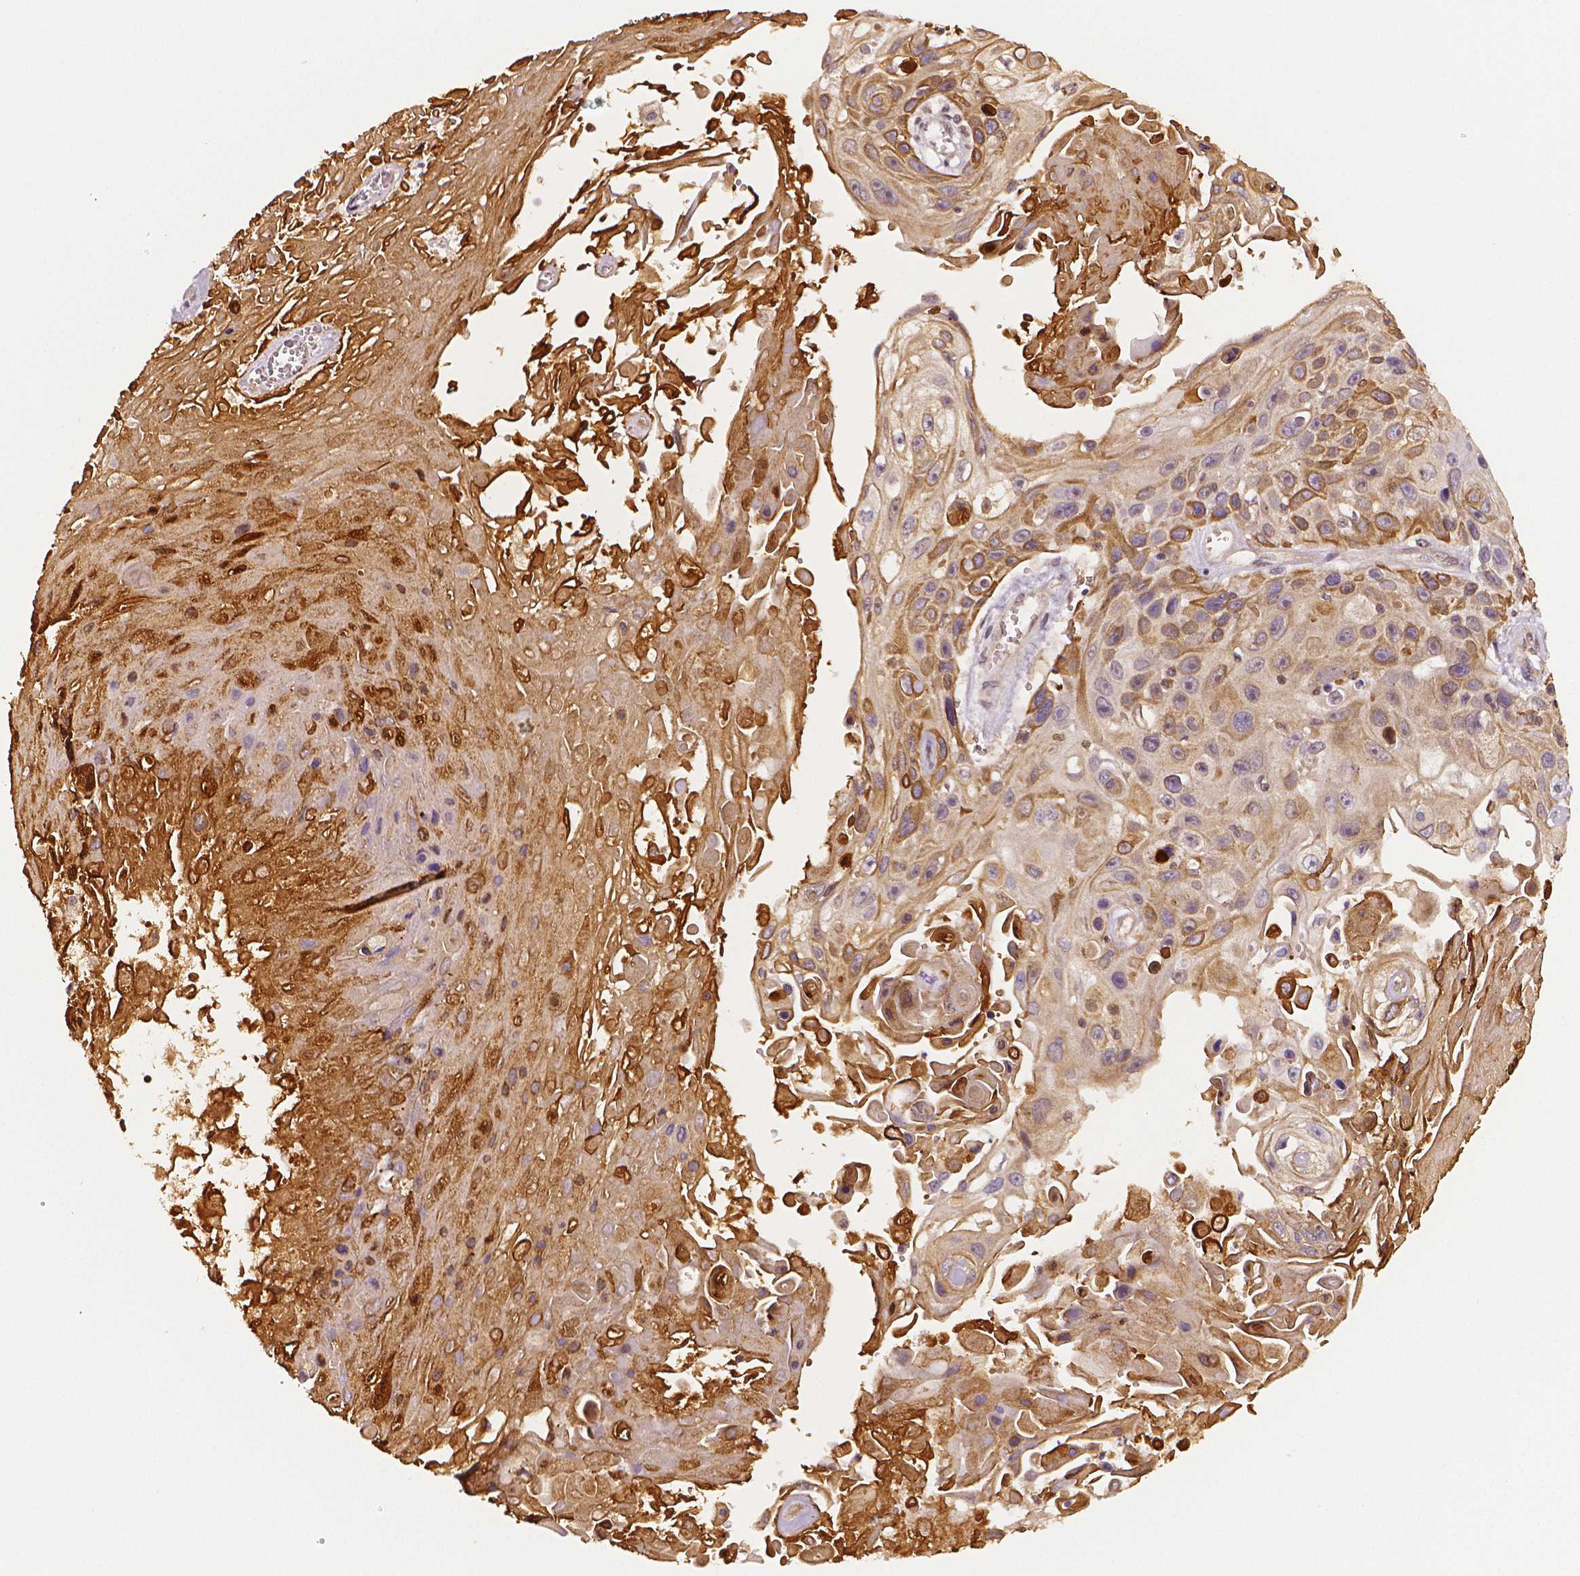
{"staining": {"intensity": "moderate", "quantity": "25%-75%", "location": "cytoplasmic/membranous"}, "tissue": "skin cancer", "cell_type": "Tumor cells", "image_type": "cancer", "snomed": [{"axis": "morphology", "description": "Squamous cell carcinoma, NOS"}, {"axis": "topography", "description": "Skin"}], "caption": "Brown immunohistochemical staining in human squamous cell carcinoma (skin) reveals moderate cytoplasmic/membranous expression in approximately 25%-75% of tumor cells.", "gene": "STAT3", "patient": {"sex": "male", "age": 82}}